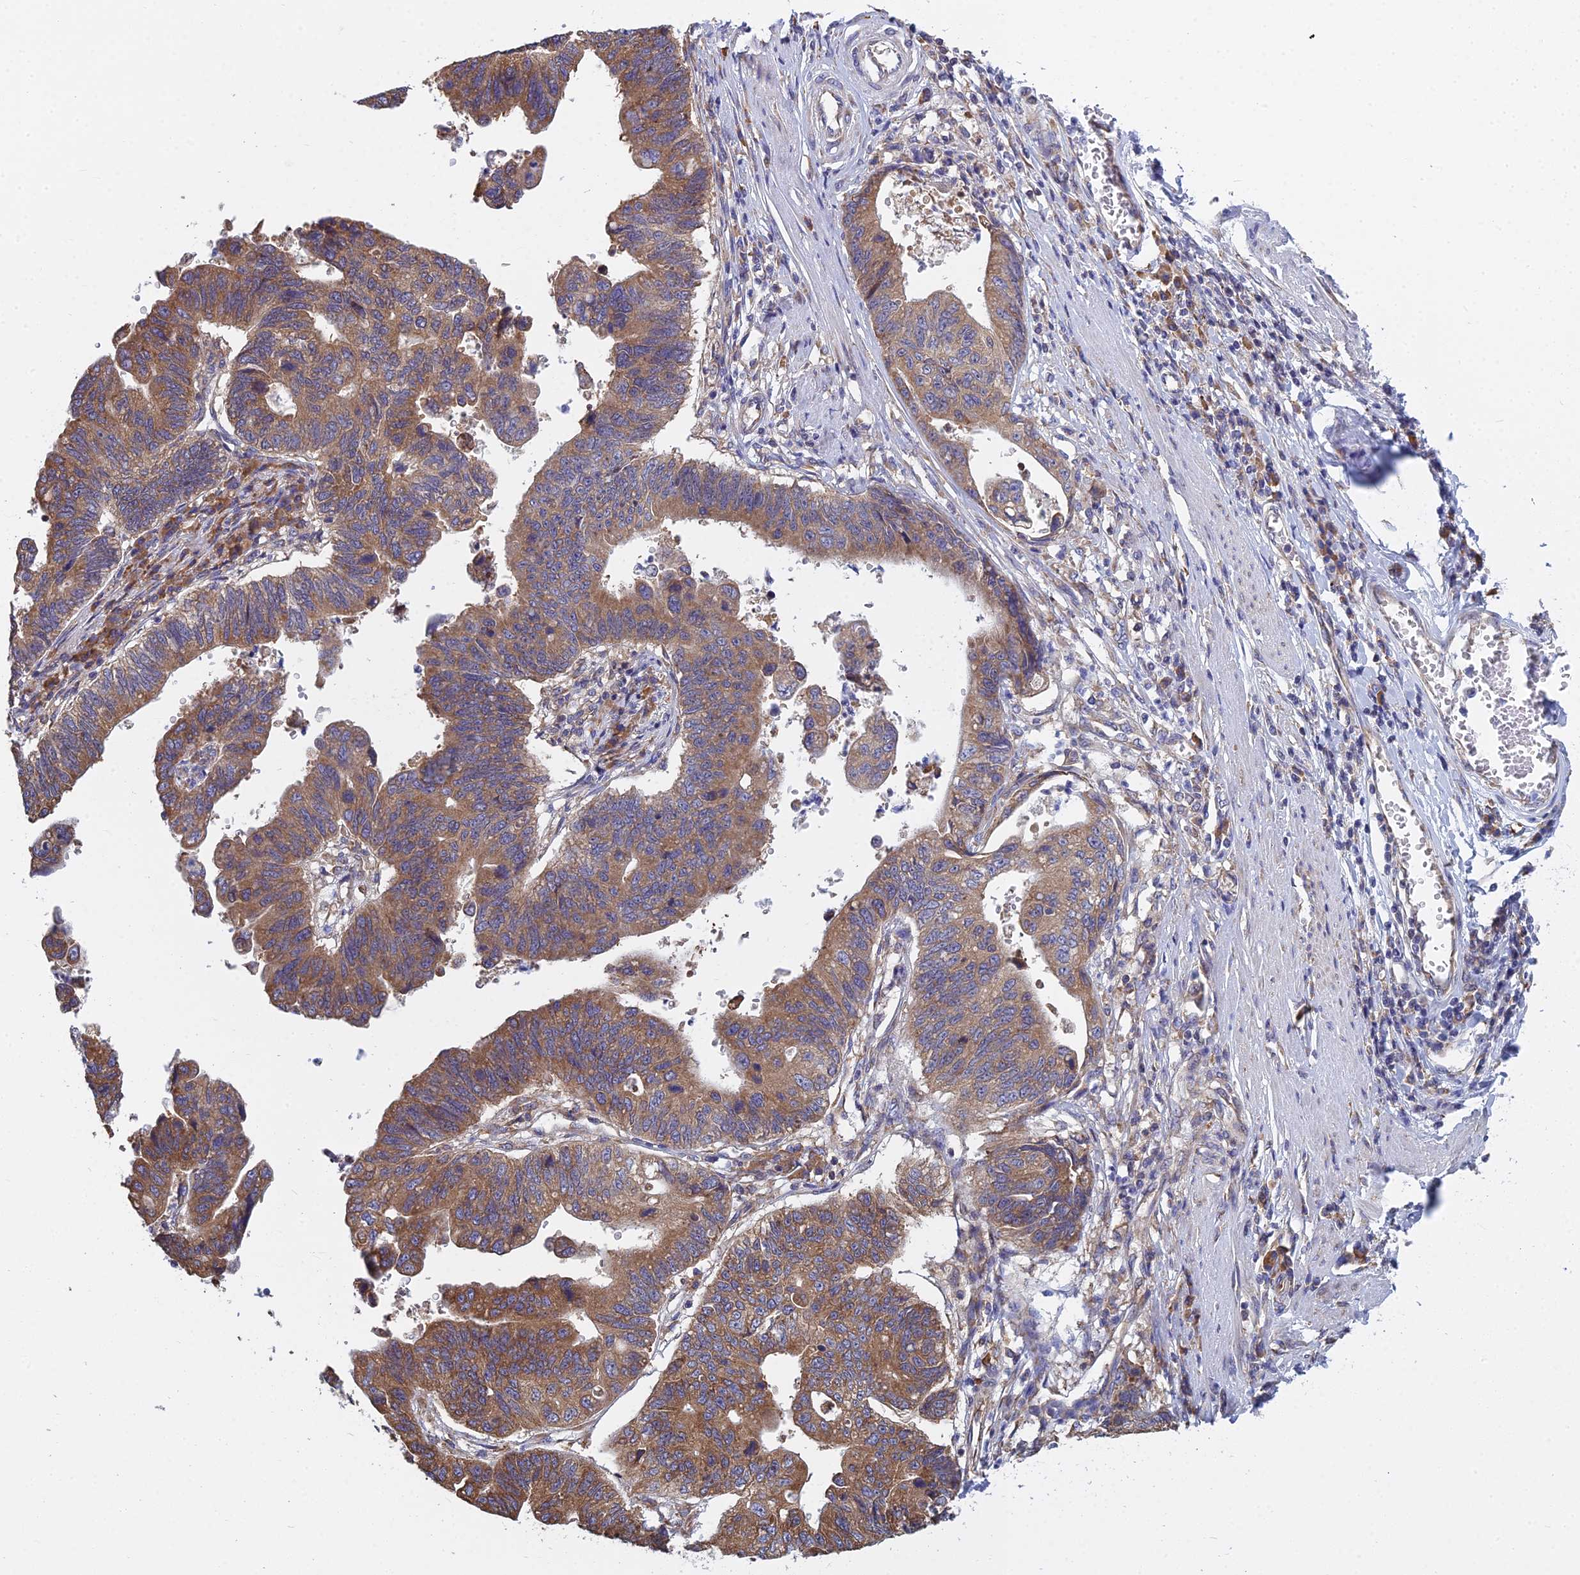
{"staining": {"intensity": "moderate", "quantity": ">75%", "location": "cytoplasmic/membranous"}, "tissue": "stomach cancer", "cell_type": "Tumor cells", "image_type": "cancer", "snomed": [{"axis": "morphology", "description": "Adenocarcinoma, NOS"}, {"axis": "topography", "description": "Stomach"}], "caption": "Stomach cancer was stained to show a protein in brown. There is medium levels of moderate cytoplasmic/membranous staining in approximately >75% of tumor cells. (DAB (3,3'-diaminobenzidine) IHC with brightfield microscopy, high magnification).", "gene": "KIAA1143", "patient": {"sex": "male", "age": 59}}